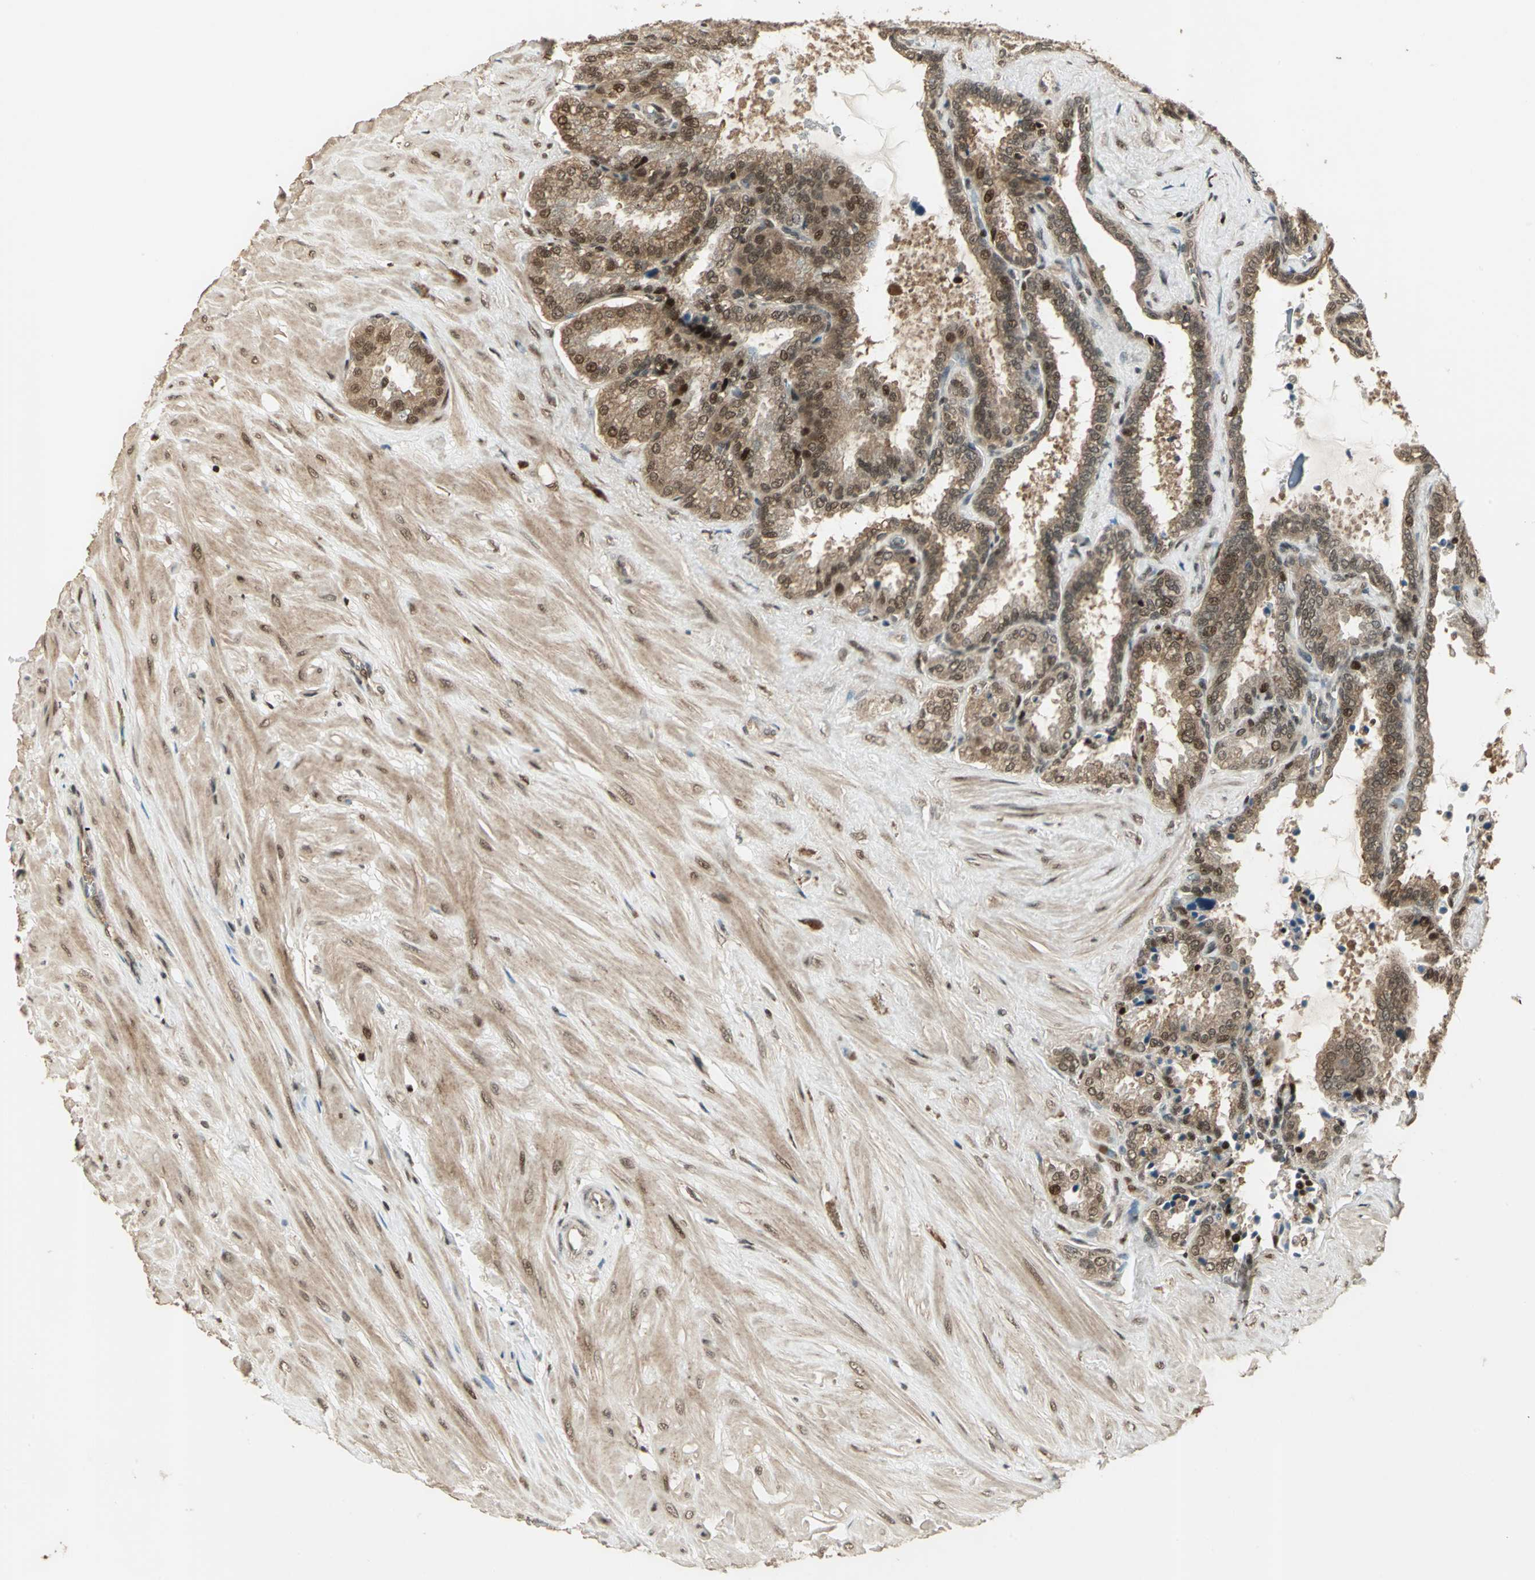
{"staining": {"intensity": "moderate", "quantity": ">75%", "location": "cytoplasmic/membranous,nuclear"}, "tissue": "seminal vesicle", "cell_type": "Glandular cells", "image_type": "normal", "snomed": [{"axis": "morphology", "description": "Normal tissue, NOS"}, {"axis": "topography", "description": "Seminal veicle"}], "caption": "IHC image of normal seminal vesicle: human seminal vesicle stained using immunohistochemistry reveals medium levels of moderate protein expression localized specifically in the cytoplasmic/membranous,nuclear of glandular cells, appearing as a cytoplasmic/membranous,nuclear brown color.", "gene": "PSMC3", "patient": {"sex": "male", "age": 46}}